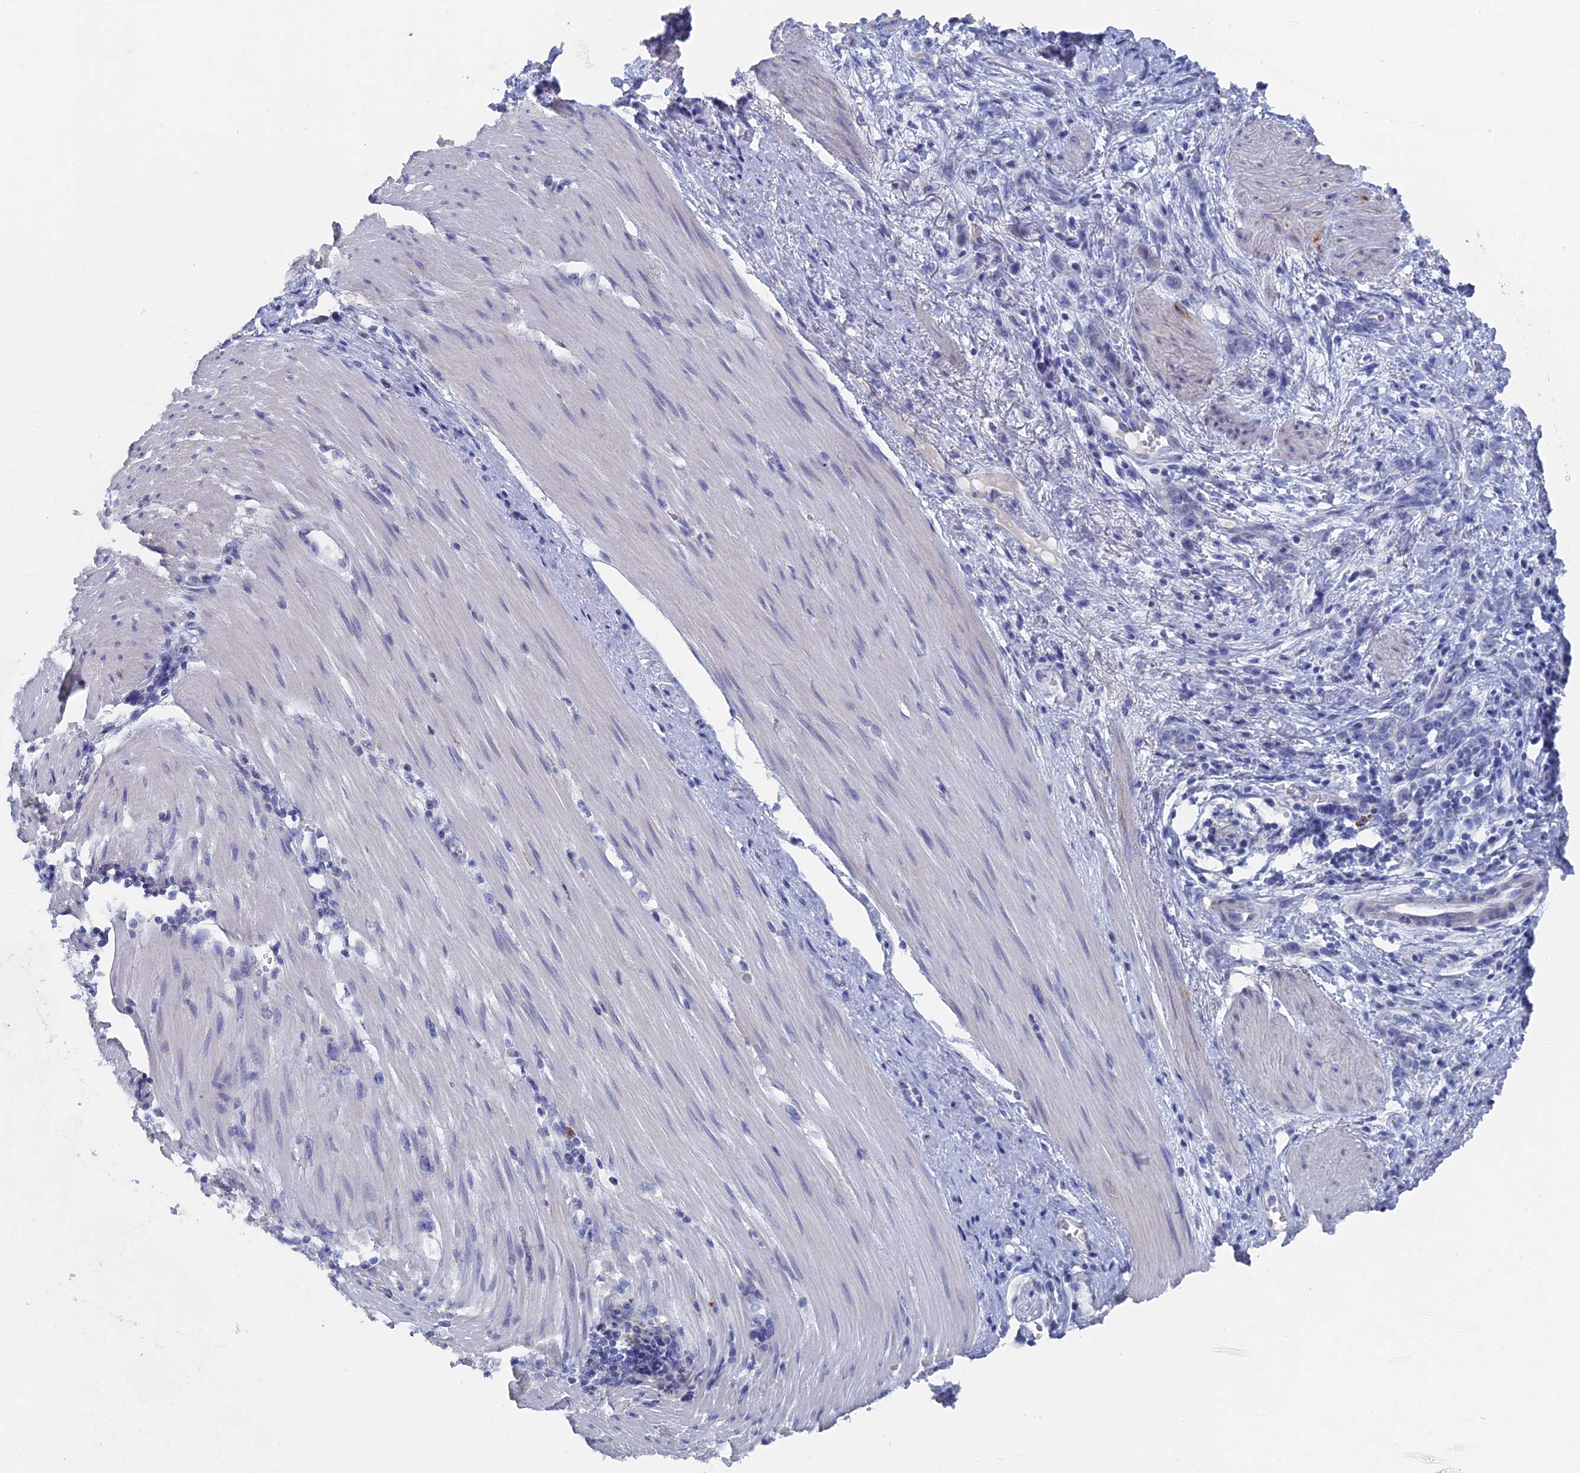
{"staining": {"intensity": "negative", "quantity": "none", "location": "none"}, "tissue": "stomach cancer", "cell_type": "Tumor cells", "image_type": "cancer", "snomed": [{"axis": "morphology", "description": "Adenocarcinoma, NOS"}, {"axis": "topography", "description": "Stomach"}], "caption": "Tumor cells are negative for protein expression in human stomach adenocarcinoma.", "gene": "HIGD1A", "patient": {"sex": "female", "age": 76}}